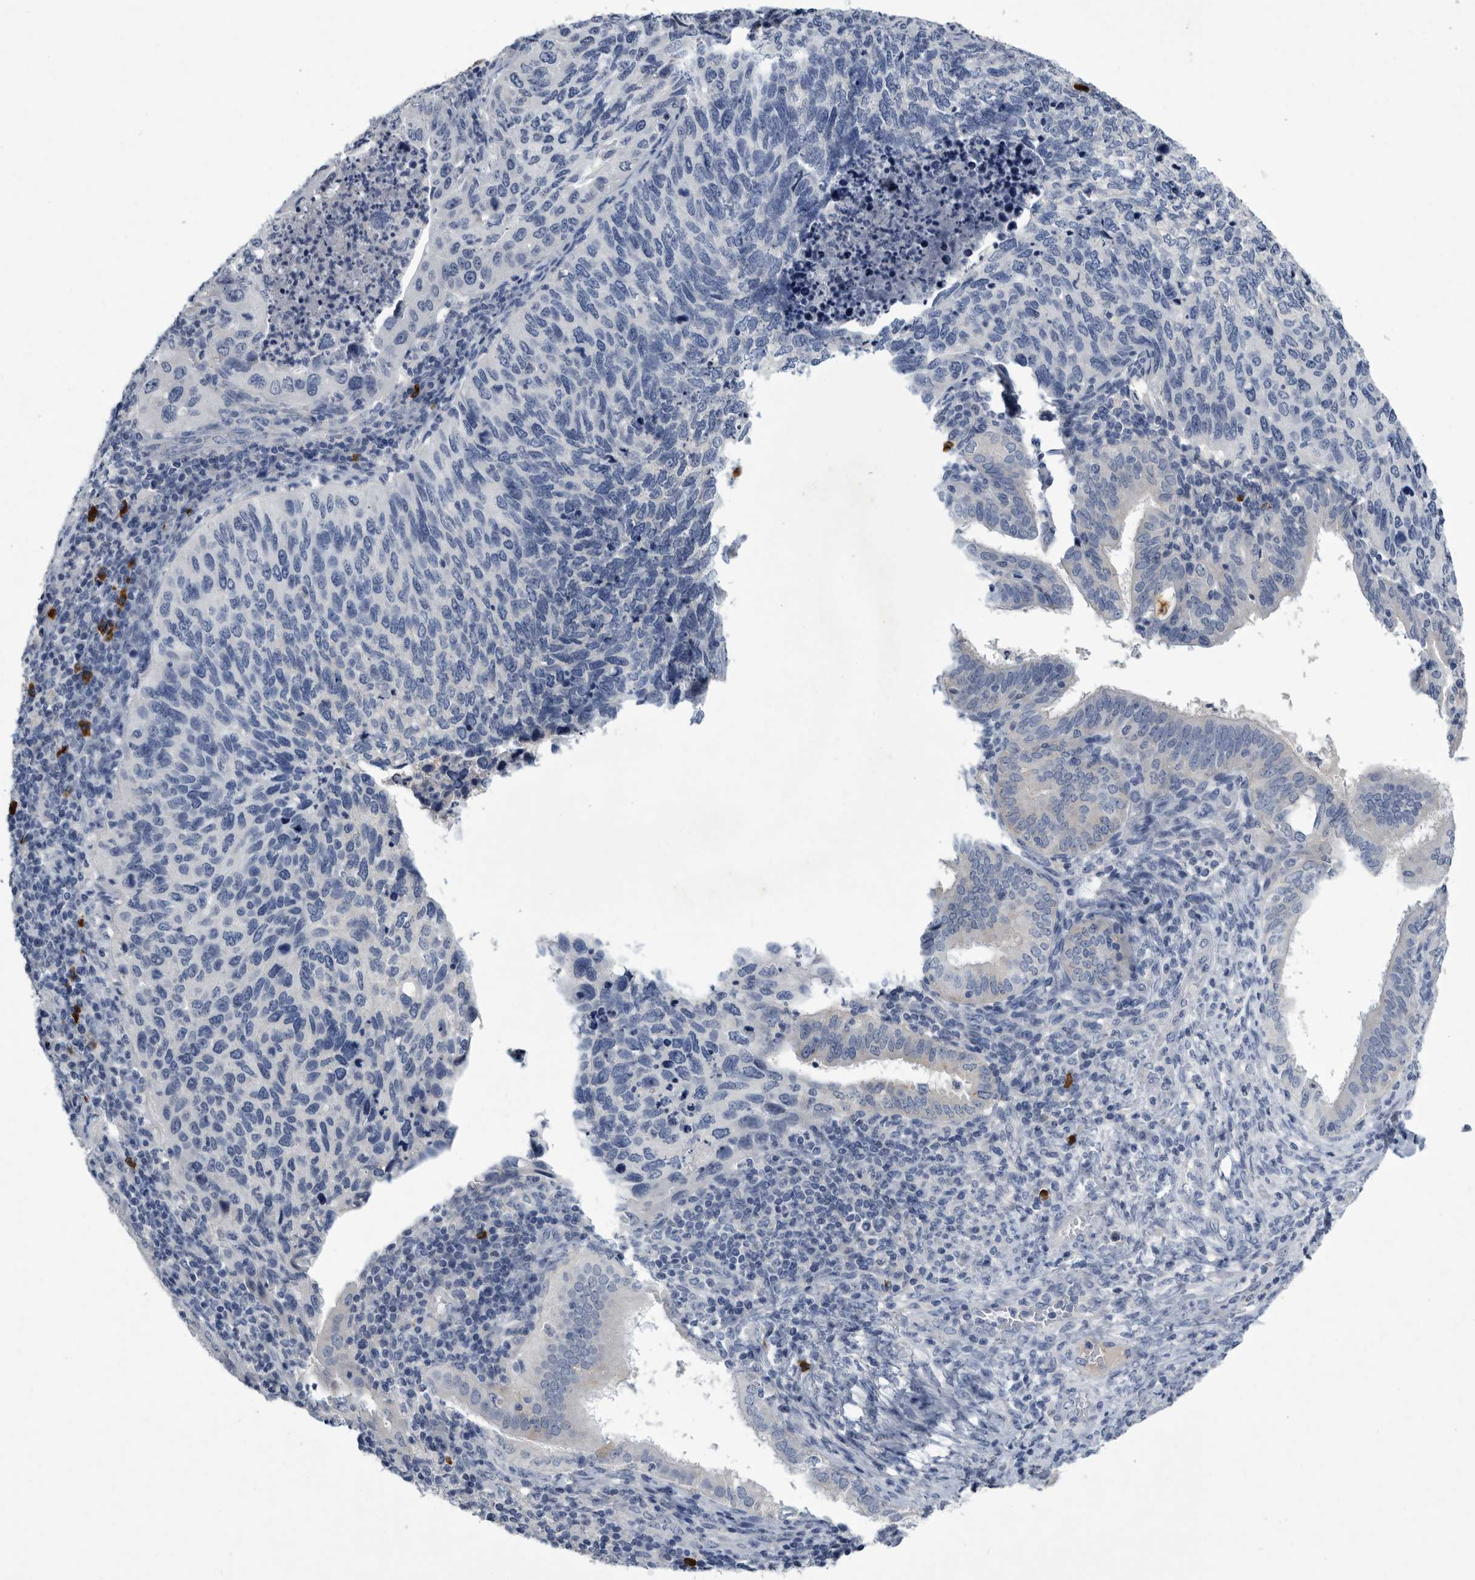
{"staining": {"intensity": "negative", "quantity": "none", "location": "none"}, "tissue": "cervical cancer", "cell_type": "Tumor cells", "image_type": "cancer", "snomed": [{"axis": "morphology", "description": "Squamous cell carcinoma, NOS"}, {"axis": "topography", "description": "Cervix"}], "caption": "This is a image of immunohistochemistry (IHC) staining of squamous cell carcinoma (cervical), which shows no expression in tumor cells.", "gene": "BTBD6", "patient": {"sex": "female", "age": 38}}